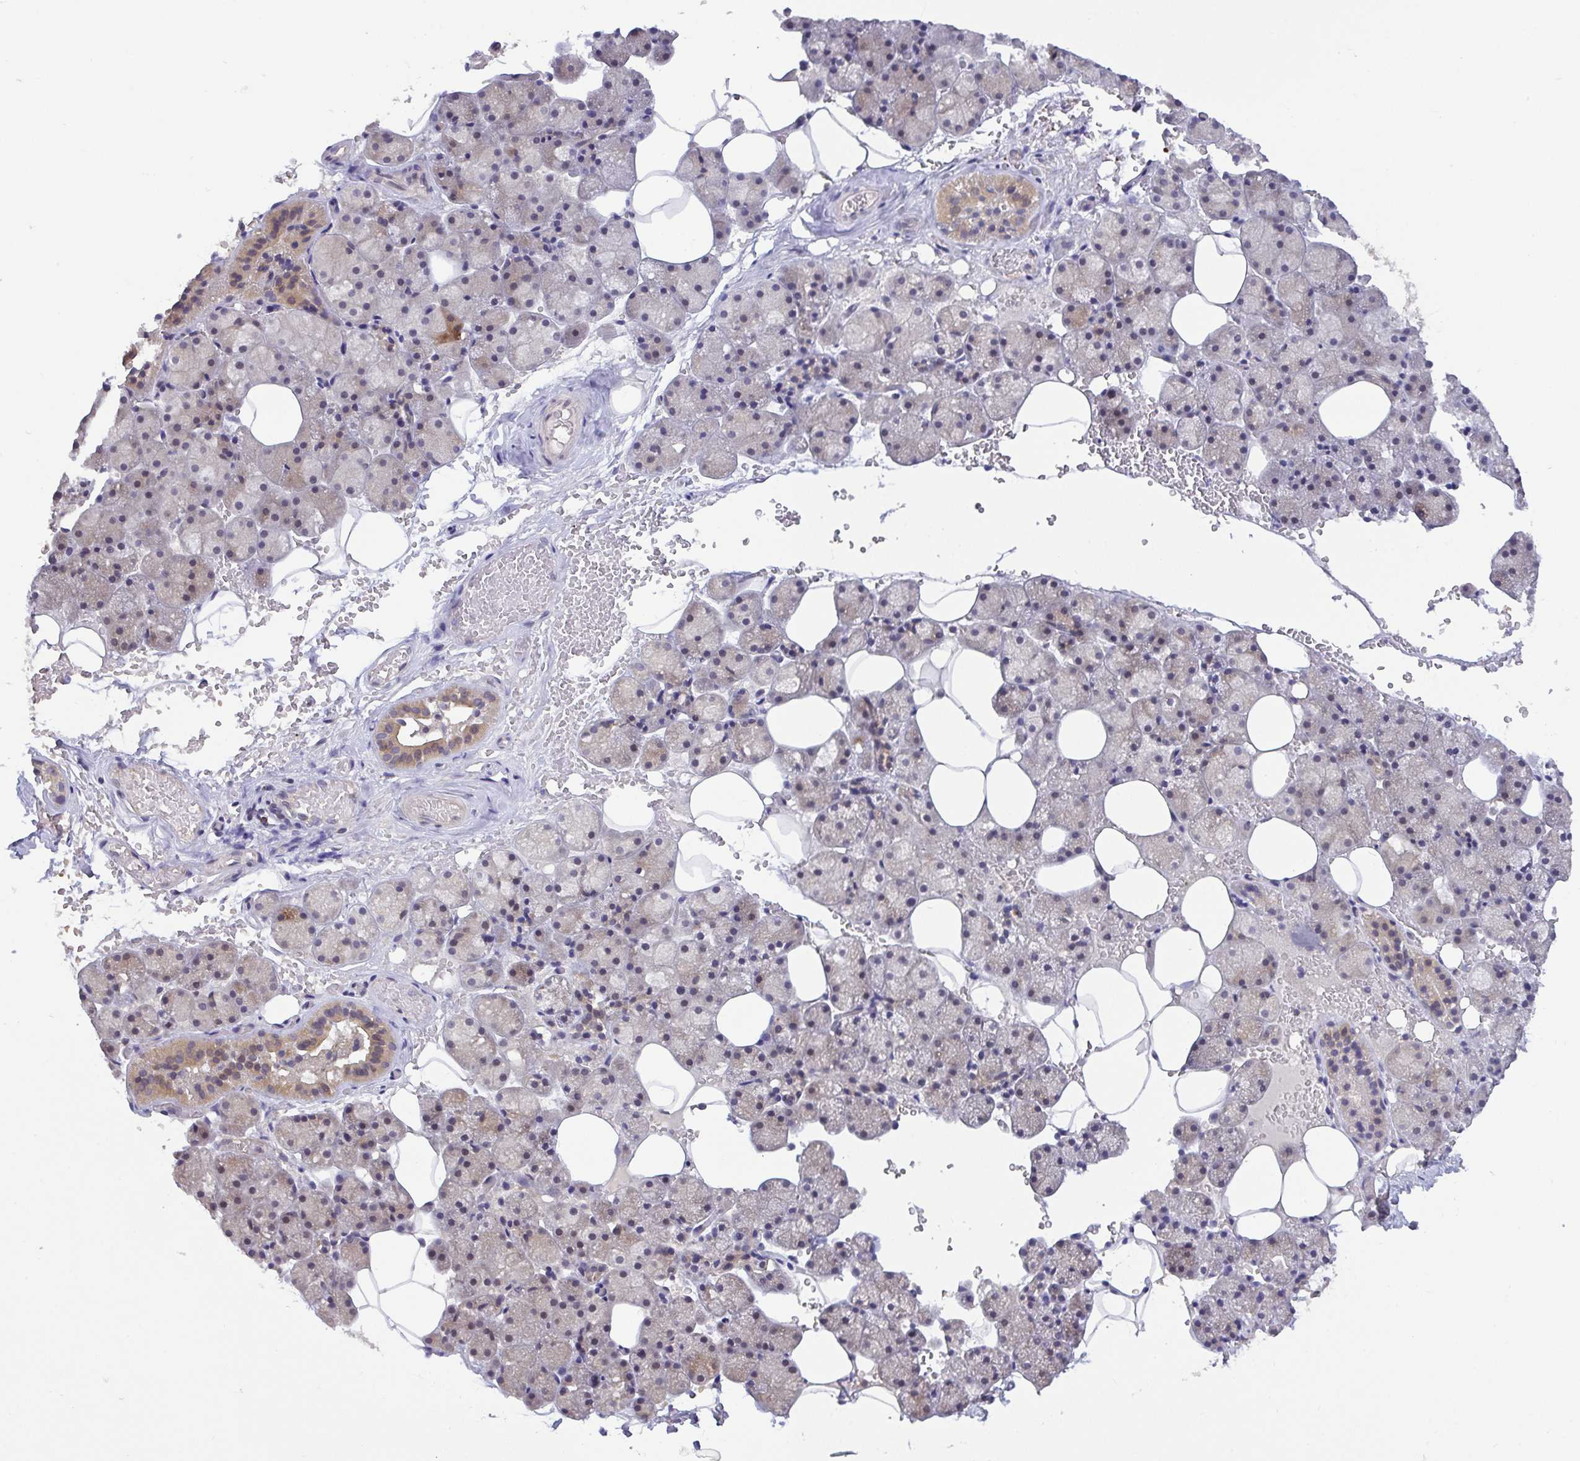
{"staining": {"intensity": "weak", "quantity": "25%-75%", "location": "cytoplasmic/membranous,nuclear"}, "tissue": "salivary gland", "cell_type": "Glandular cells", "image_type": "normal", "snomed": [{"axis": "morphology", "description": "Normal tissue, NOS"}, {"axis": "topography", "description": "Salivary gland"}, {"axis": "topography", "description": "Peripheral nerve tissue"}], "caption": "Immunohistochemical staining of normal salivary gland exhibits low levels of weak cytoplasmic/membranous,nuclear expression in about 25%-75% of glandular cells. The staining is performed using DAB (3,3'-diaminobenzidine) brown chromogen to label protein expression. The nuclei are counter-stained blue using hematoxylin.", "gene": "OSBPL7", "patient": {"sex": "male", "age": 38}}